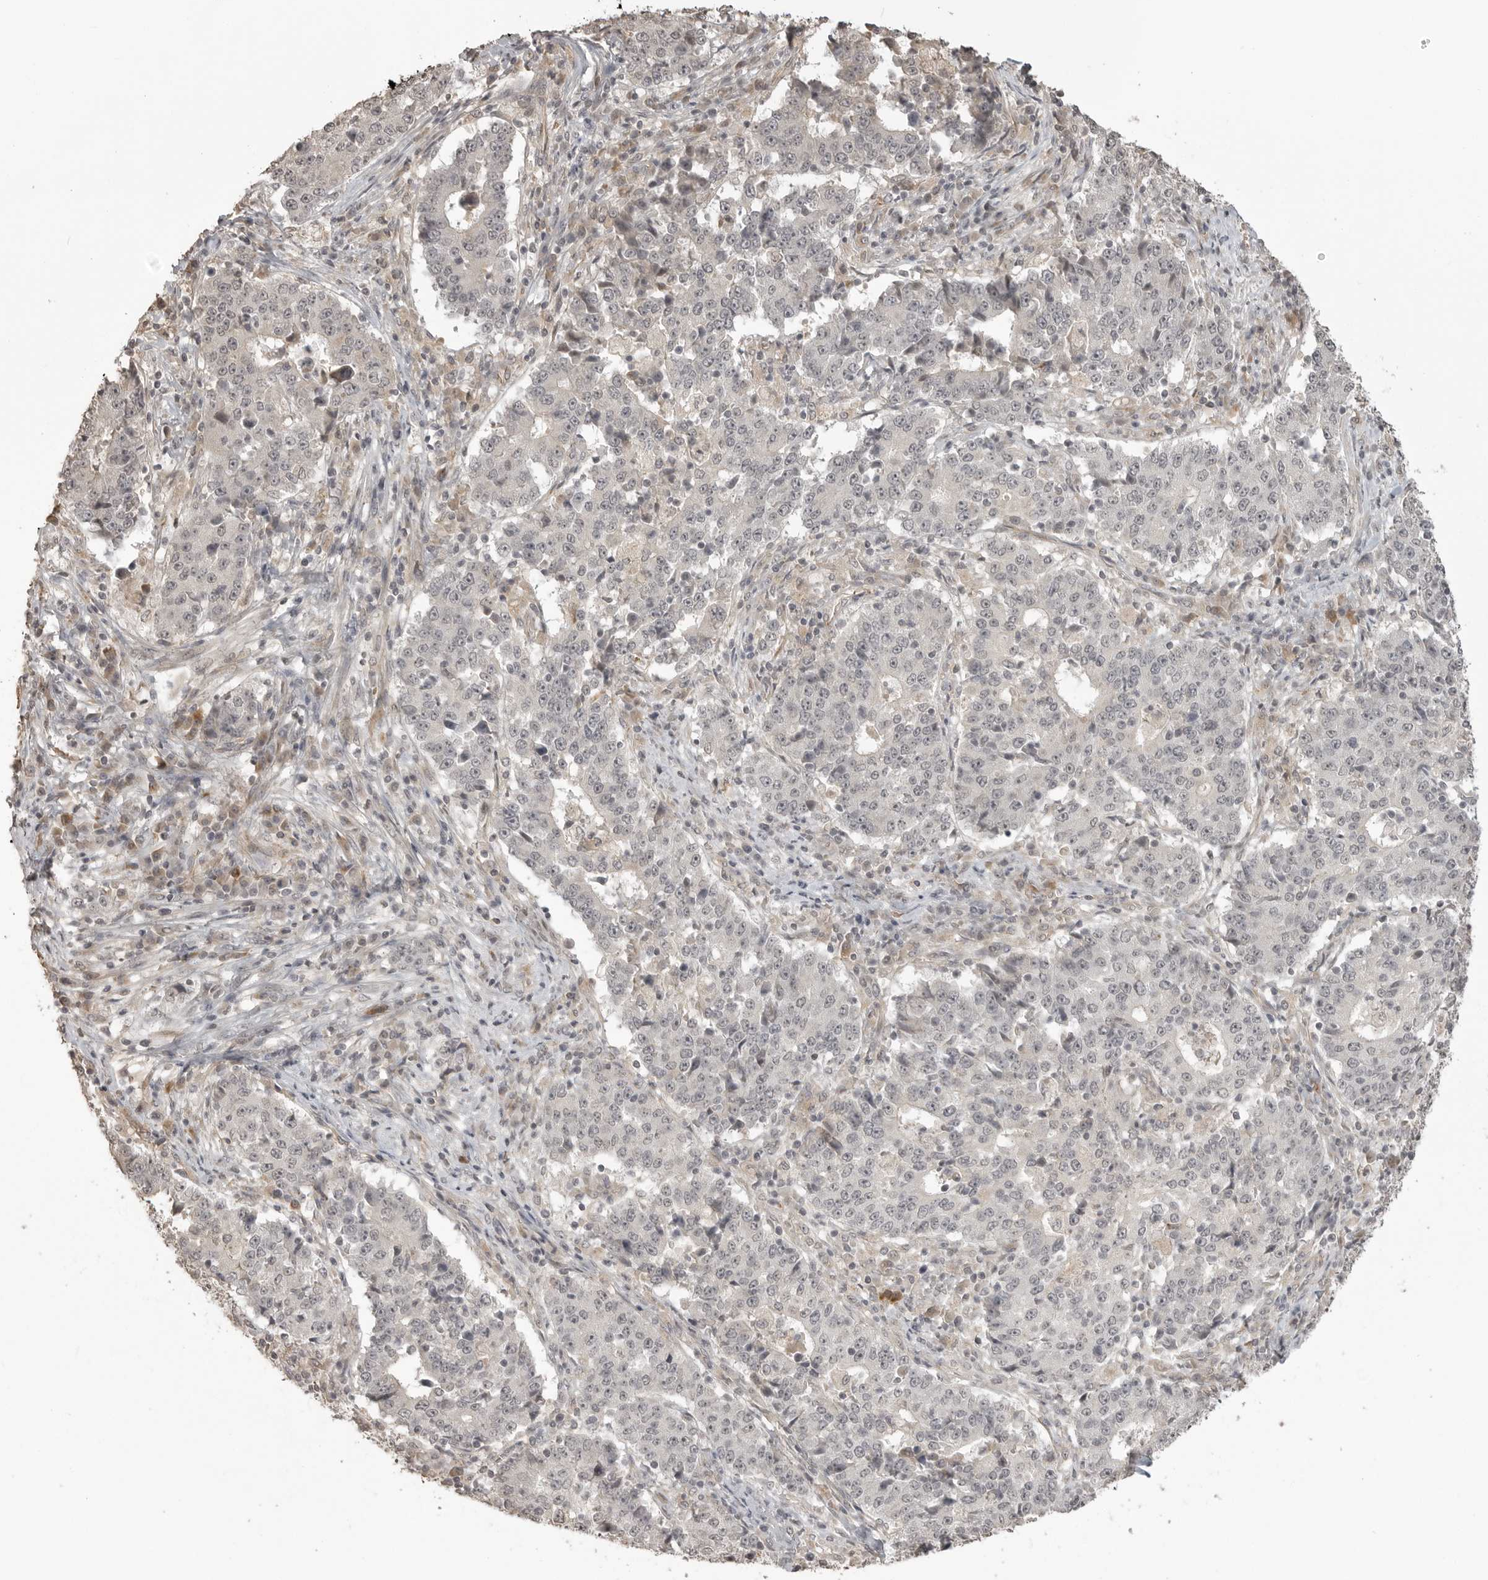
{"staining": {"intensity": "negative", "quantity": "none", "location": "none"}, "tissue": "stomach cancer", "cell_type": "Tumor cells", "image_type": "cancer", "snomed": [{"axis": "morphology", "description": "Adenocarcinoma, NOS"}, {"axis": "topography", "description": "Stomach"}], "caption": "Tumor cells are negative for brown protein staining in stomach adenocarcinoma.", "gene": "SMG8", "patient": {"sex": "male", "age": 59}}